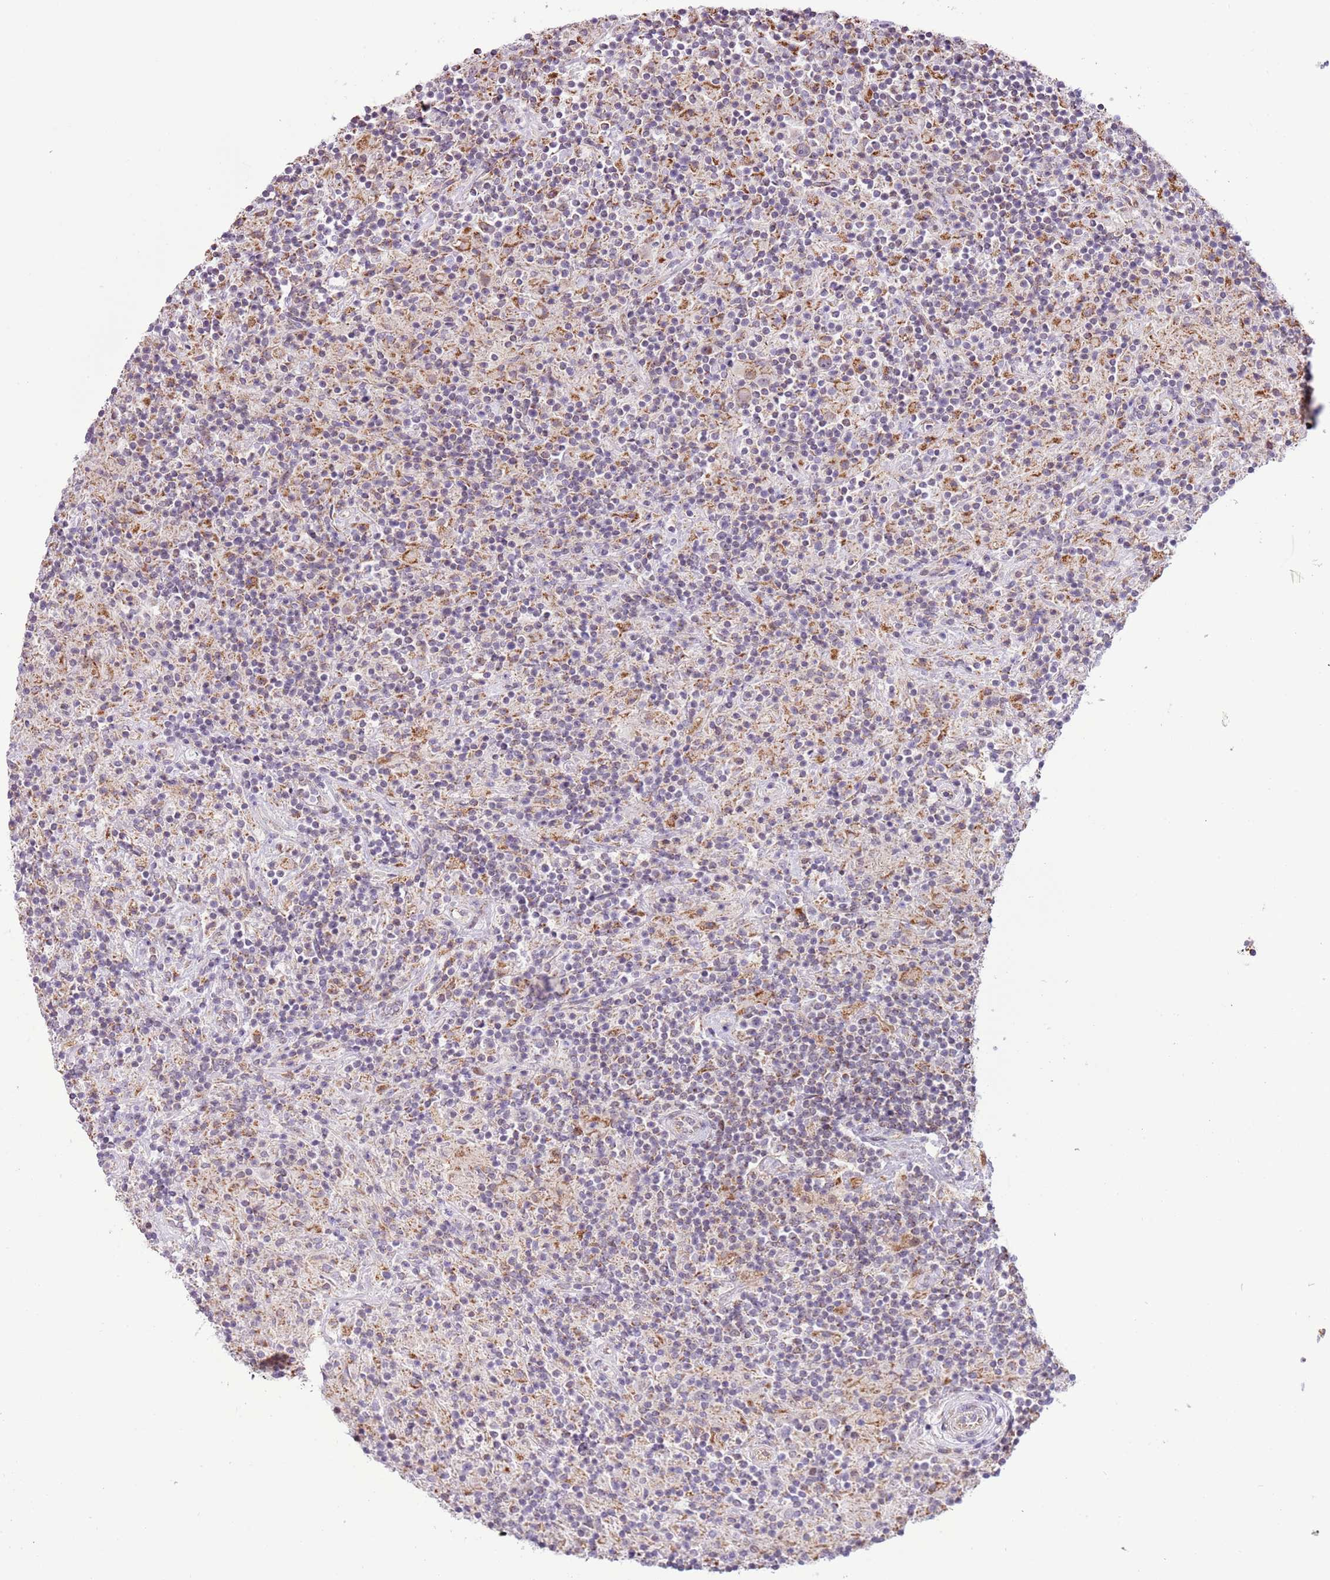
{"staining": {"intensity": "negative", "quantity": "none", "location": "none"}, "tissue": "lymphoma", "cell_type": "Tumor cells", "image_type": "cancer", "snomed": [{"axis": "morphology", "description": "Hodgkin's disease, NOS"}, {"axis": "topography", "description": "Lymph node"}], "caption": "The histopathology image displays no significant staining in tumor cells of lymphoma. The staining was performed using DAB (3,3'-diaminobenzidine) to visualize the protein expression in brown, while the nuclei were stained in blue with hematoxylin (Magnification: 20x).", "gene": "MLLT11", "patient": {"sex": "male", "age": 70}}